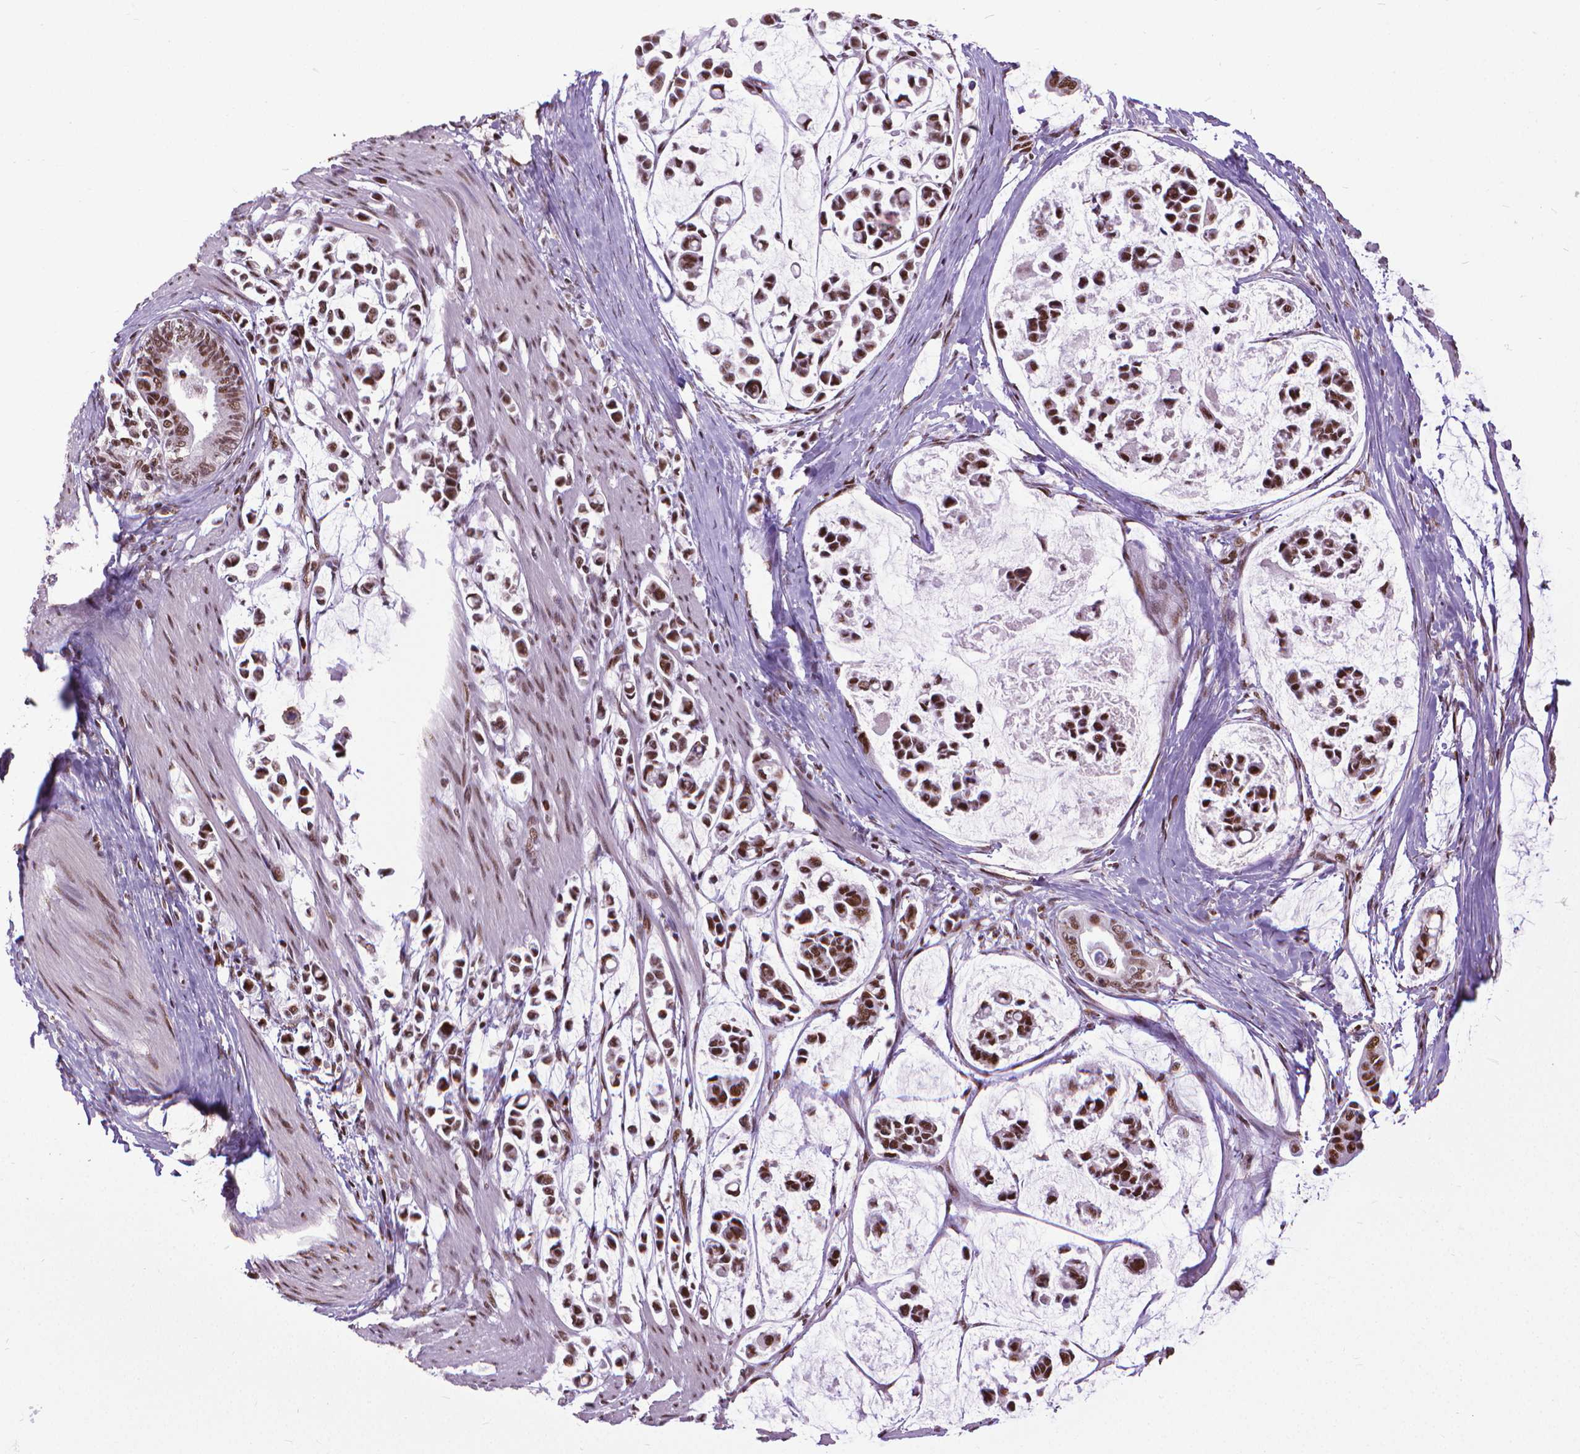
{"staining": {"intensity": "strong", "quantity": ">75%", "location": "nuclear"}, "tissue": "stomach cancer", "cell_type": "Tumor cells", "image_type": "cancer", "snomed": [{"axis": "morphology", "description": "Adenocarcinoma, NOS"}, {"axis": "topography", "description": "Stomach"}], "caption": "This is an image of immunohistochemistry staining of stomach cancer (adenocarcinoma), which shows strong positivity in the nuclear of tumor cells.", "gene": "AKAP8", "patient": {"sex": "male", "age": 82}}